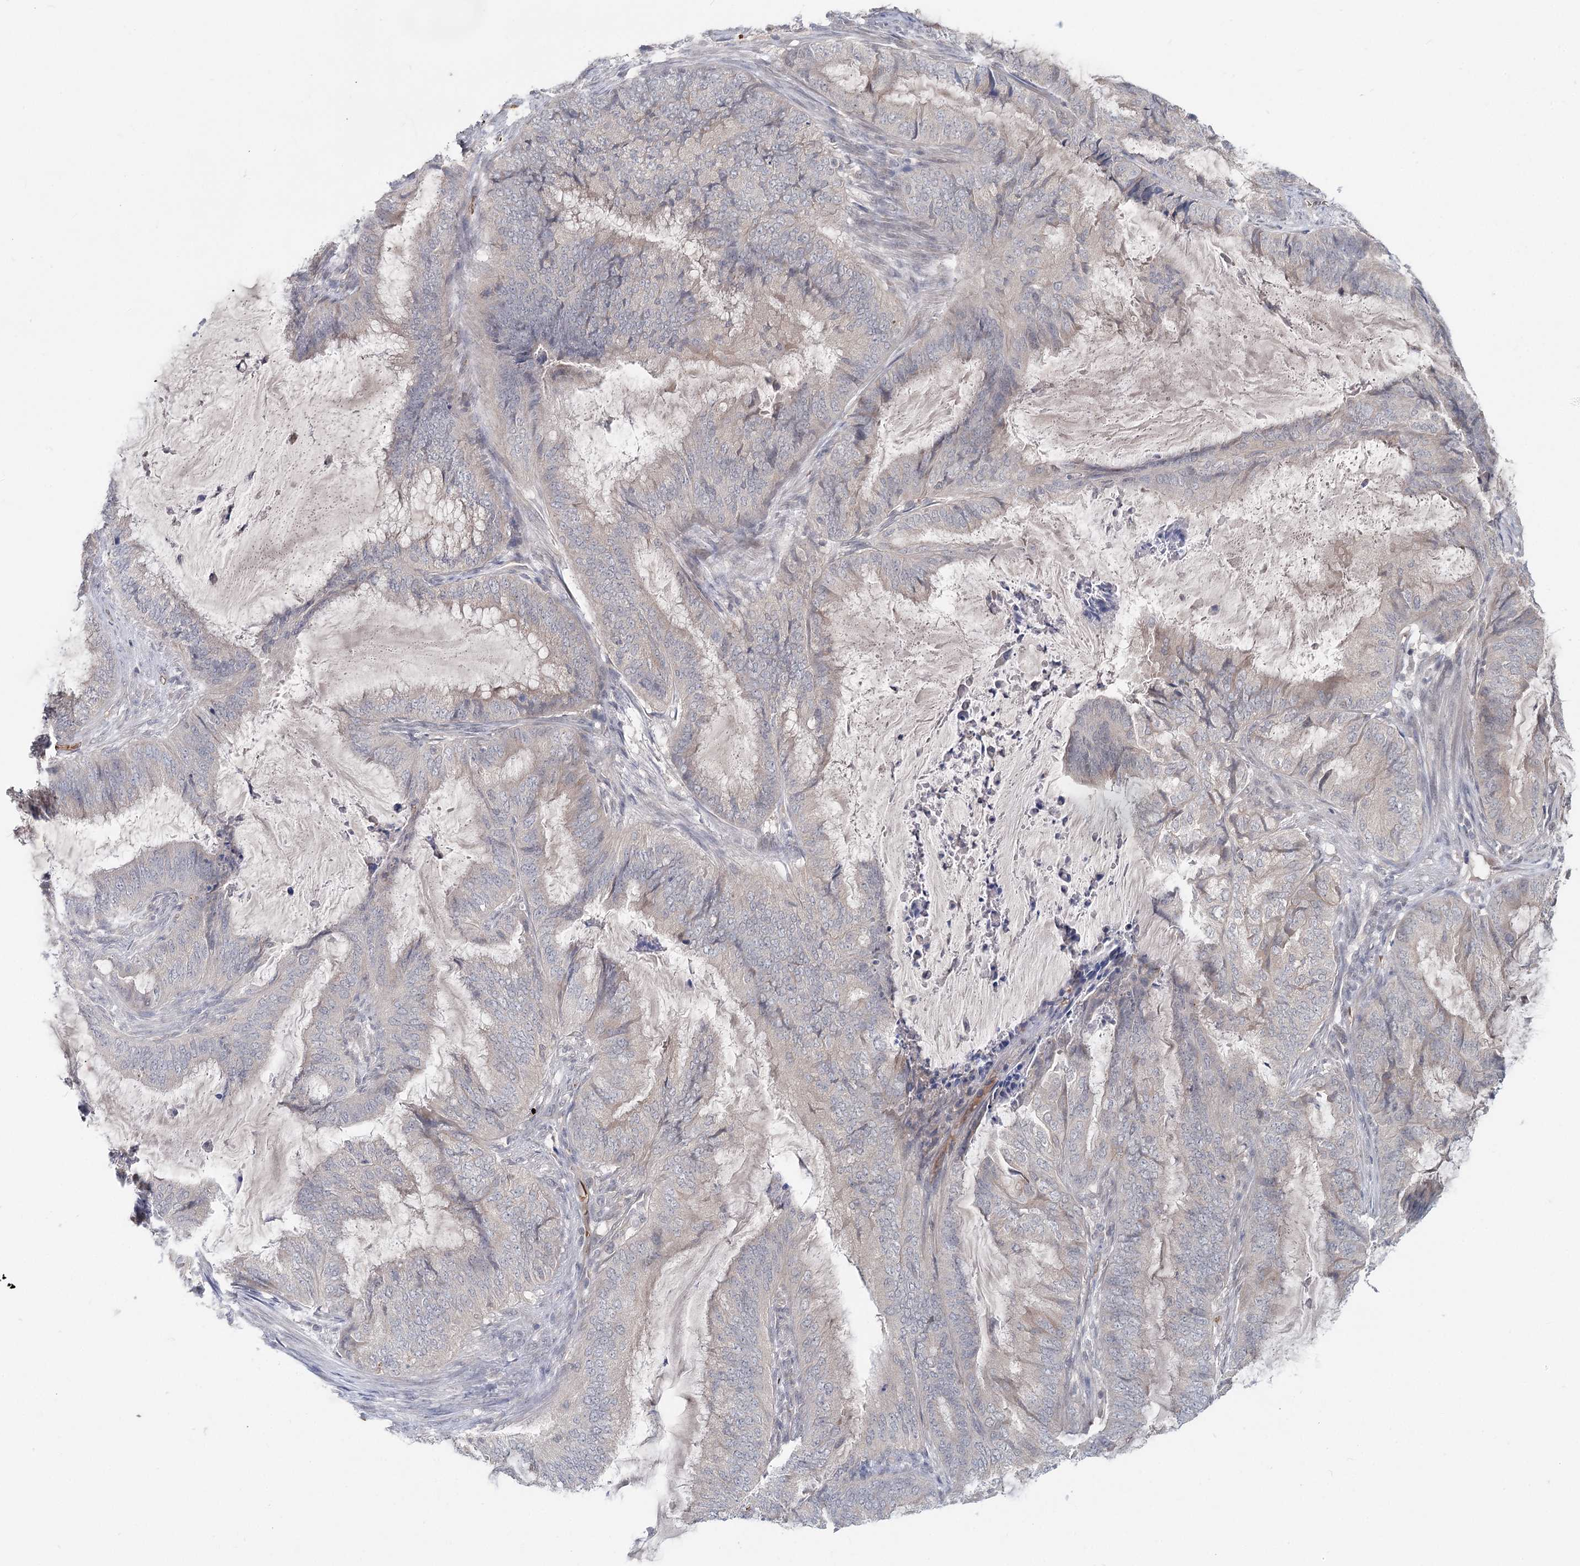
{"staining": {"intensity": "negative", "quantity": "none", "location": "none"}, "tissue": "endometrial cancer", "cell_type": "Tumor cells", "image_type": "cancer", "snomed": [{"axis": "morphology", "description": "Adenocarcinoma, NOS"}, {"axis": "topography", "description": "Endometrium"}], "caption": "Endometrial cancer was stained to show a protein in brown. There is no significant staining in tumor cells. The staining was performed using DAB (3,3'-diaminobenzidine) to visualize the protein expression in brown, while the nuclei were stained in blue with hematoxylin (Magnification: 20x).", "gene": "FBXO7", "patient": {"sex": "female", "age": 51}}